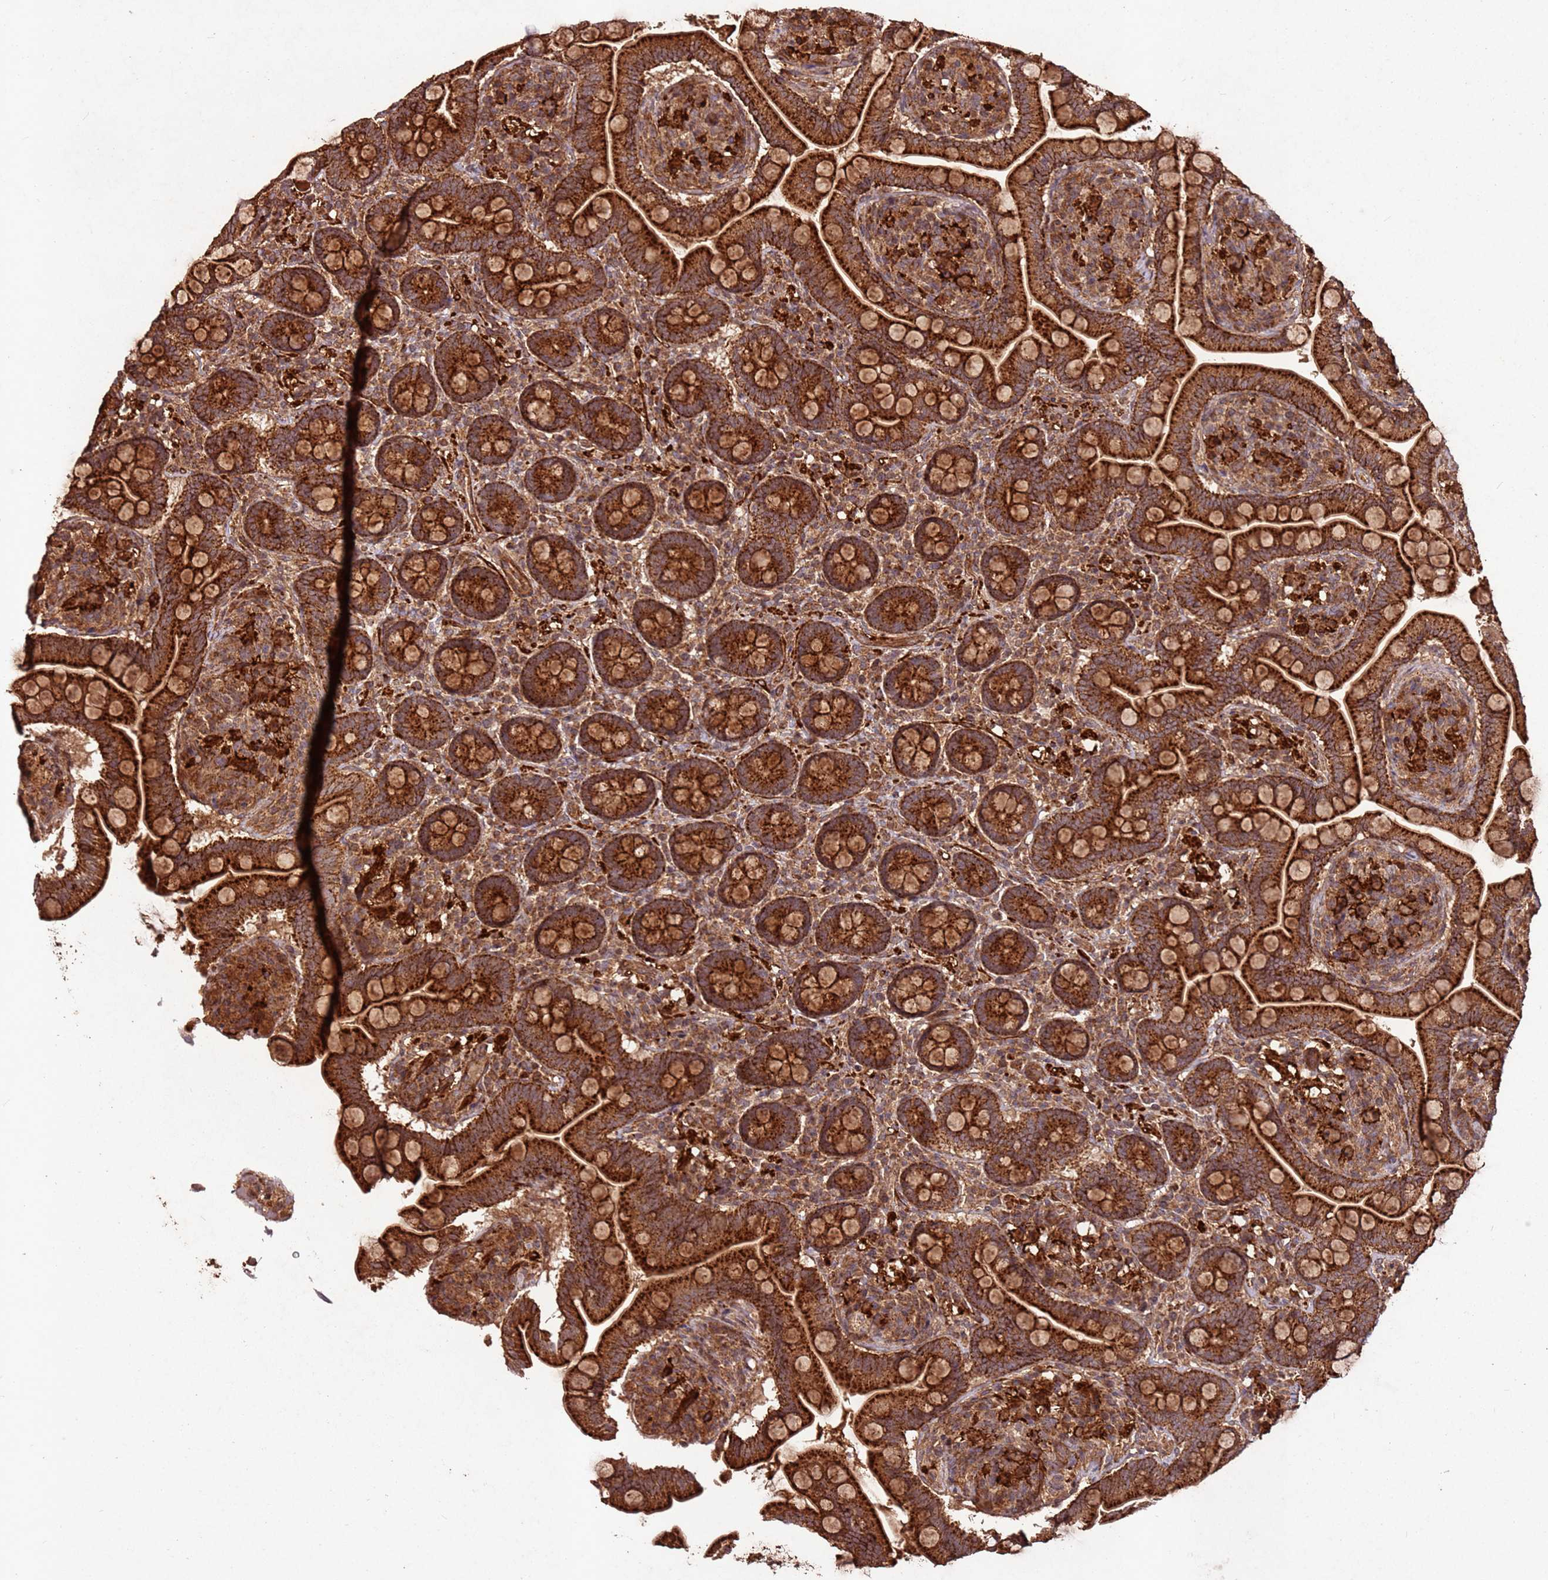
{"staining": {"intensity": "strong", "quantity": ">75%", "location": "cytoplasmic/membranous"}, "tissue": "small intestine", "cell_type": "Glandular cells", "image_type": "normal", "snomed": [{"axis": "morphology", "description": "Normal tissue, NOS"}, {"axis": "topography", "description": "Small intestine"}], "caption": "Glandular cells exhibit high levels of strong cytoplasmic/membranous expression in about >75% of cells in unremarkable small intestine.", "gene": "FAM186A", "patient": {"sex": "female", "age": 64}}